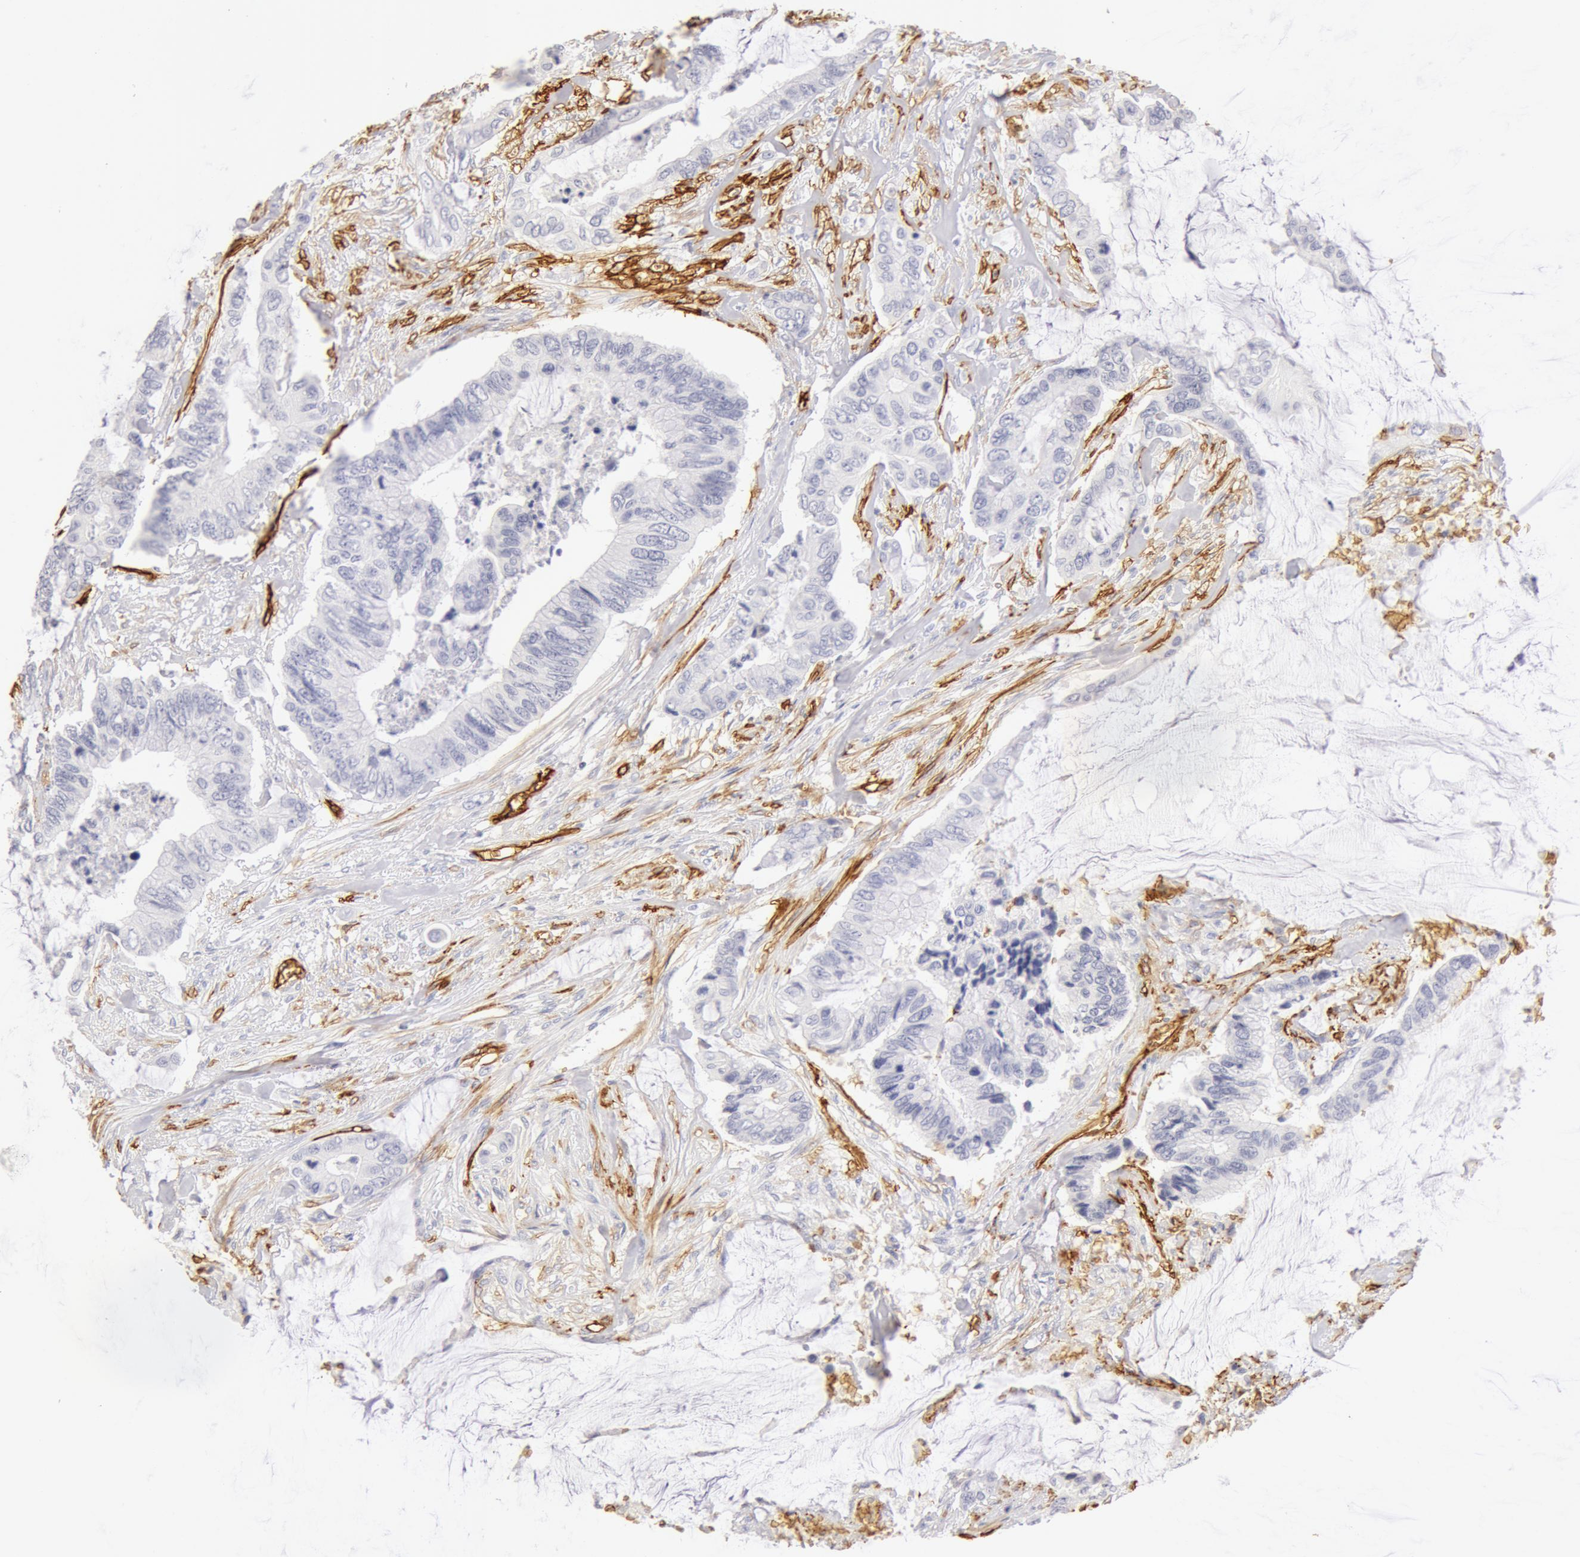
{"staining": {"intensity": "negative", "quantity": "none", "location": "none"}, "tissue": "colorectal cancer", "cell_type": "Tumor cells", "image_type": "cancer", "snomed": [{"axis": "morphology", "description": "Adenocarcinoma, NOS"}, {"axis": "topography", "description": "Rectum"}], "caption": "Adenocarcinoma (colorectal) was stained to show a protein in brown. There is no significant positivity in tumor cells.", "gene": "AQP1", "patient": {"sex": "female", "age": 59}}